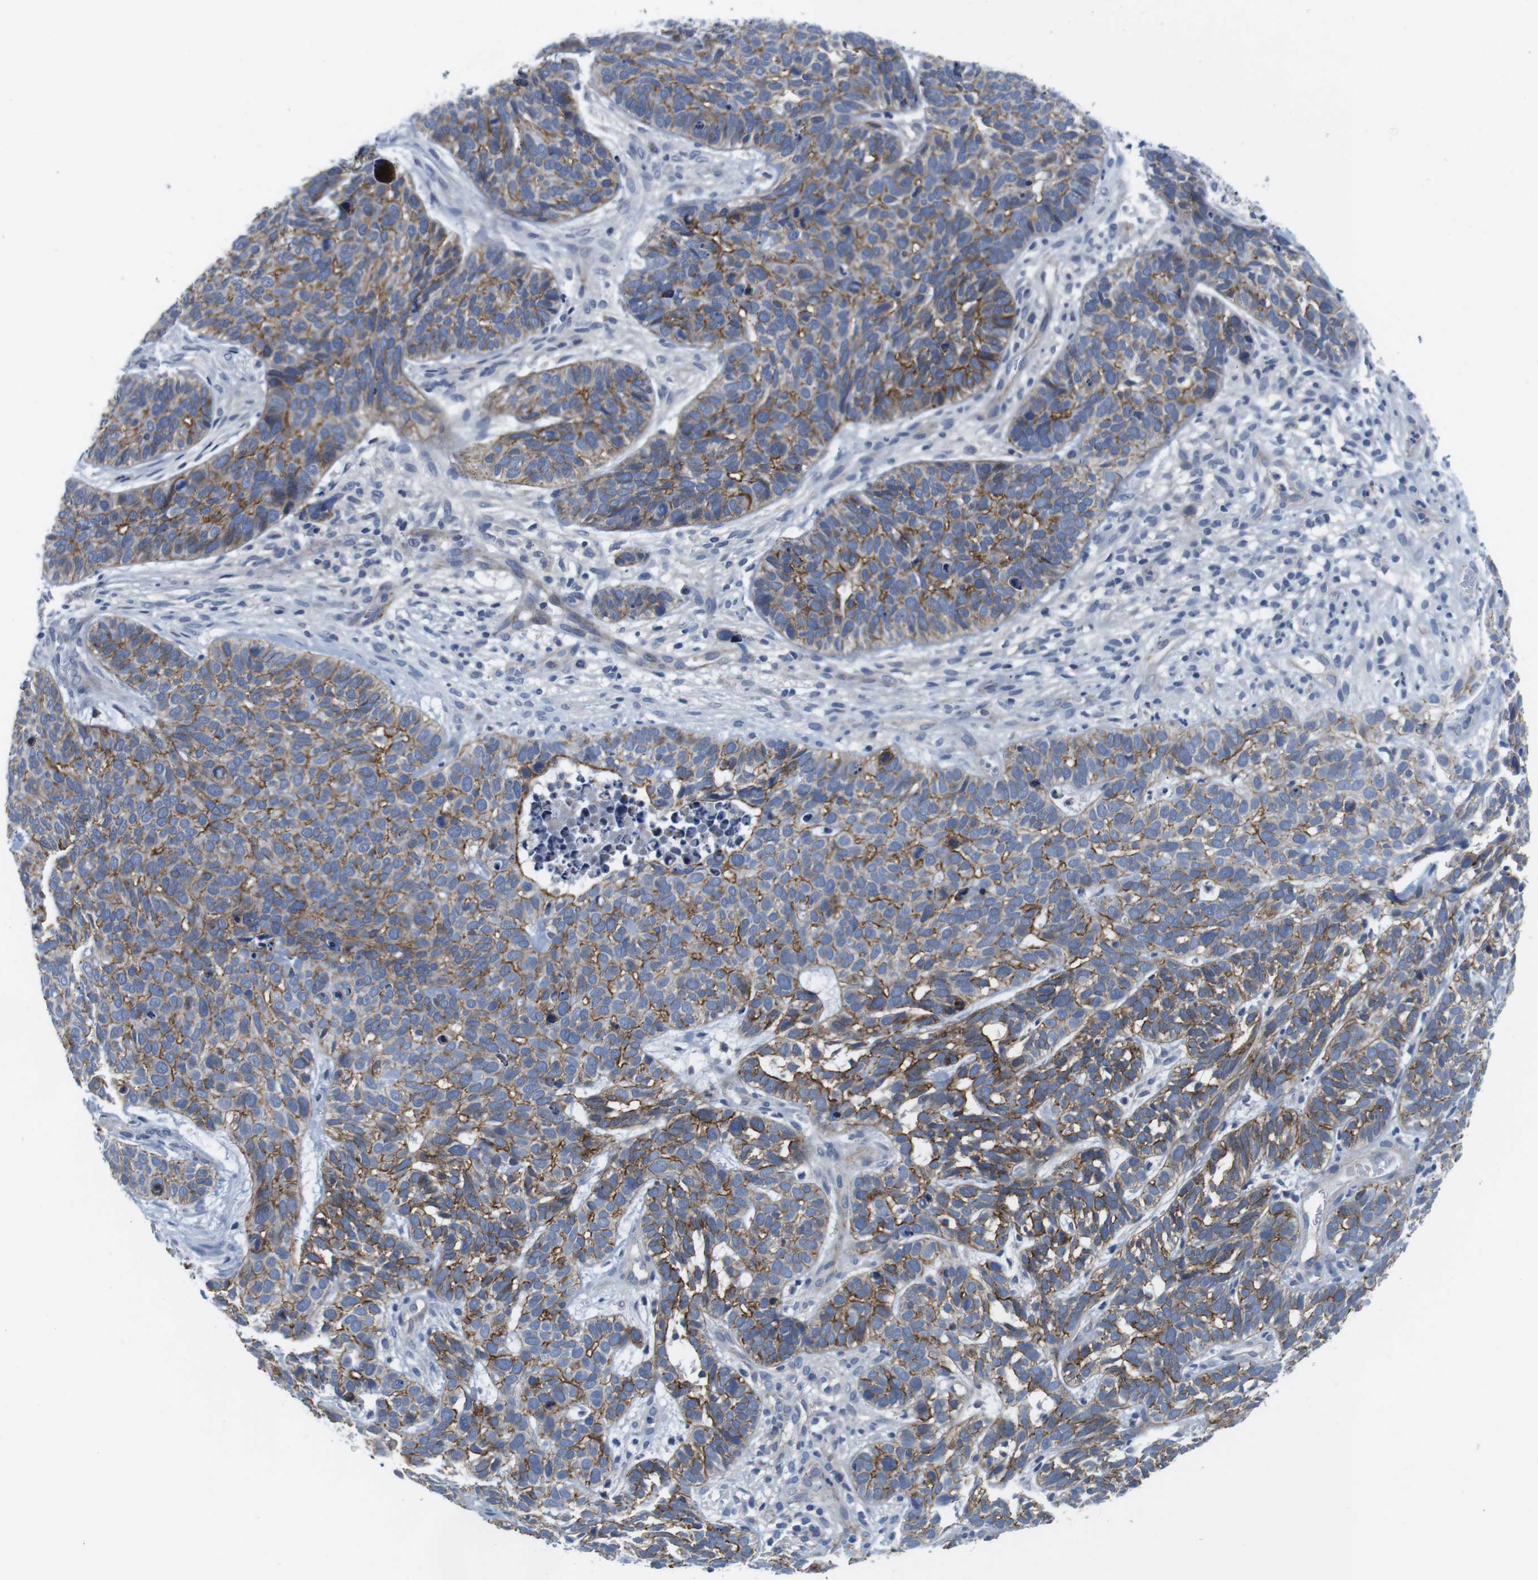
{"staining": {"intensity": "moderate", "quantity": ">75%", "location": "cytoplasmic/membranous"}, "tissue": "skin cancer", "cell_type": "Tumor cells", "image_type": "cancer", "snomed": [{"axis": "morphology", "description": "Basal cell carcinoma"}, {"axis": "topography", "description": "Skin"}], "caption": "A high-resolution photomicrograph shows immunohistochemistry staining of skin cancer, which displays moderate cytoplasmic/membranous staining in about >75% of tumor cells.", "gene": "SCRIB", "patient": {"sex": "male", "age": 87}}